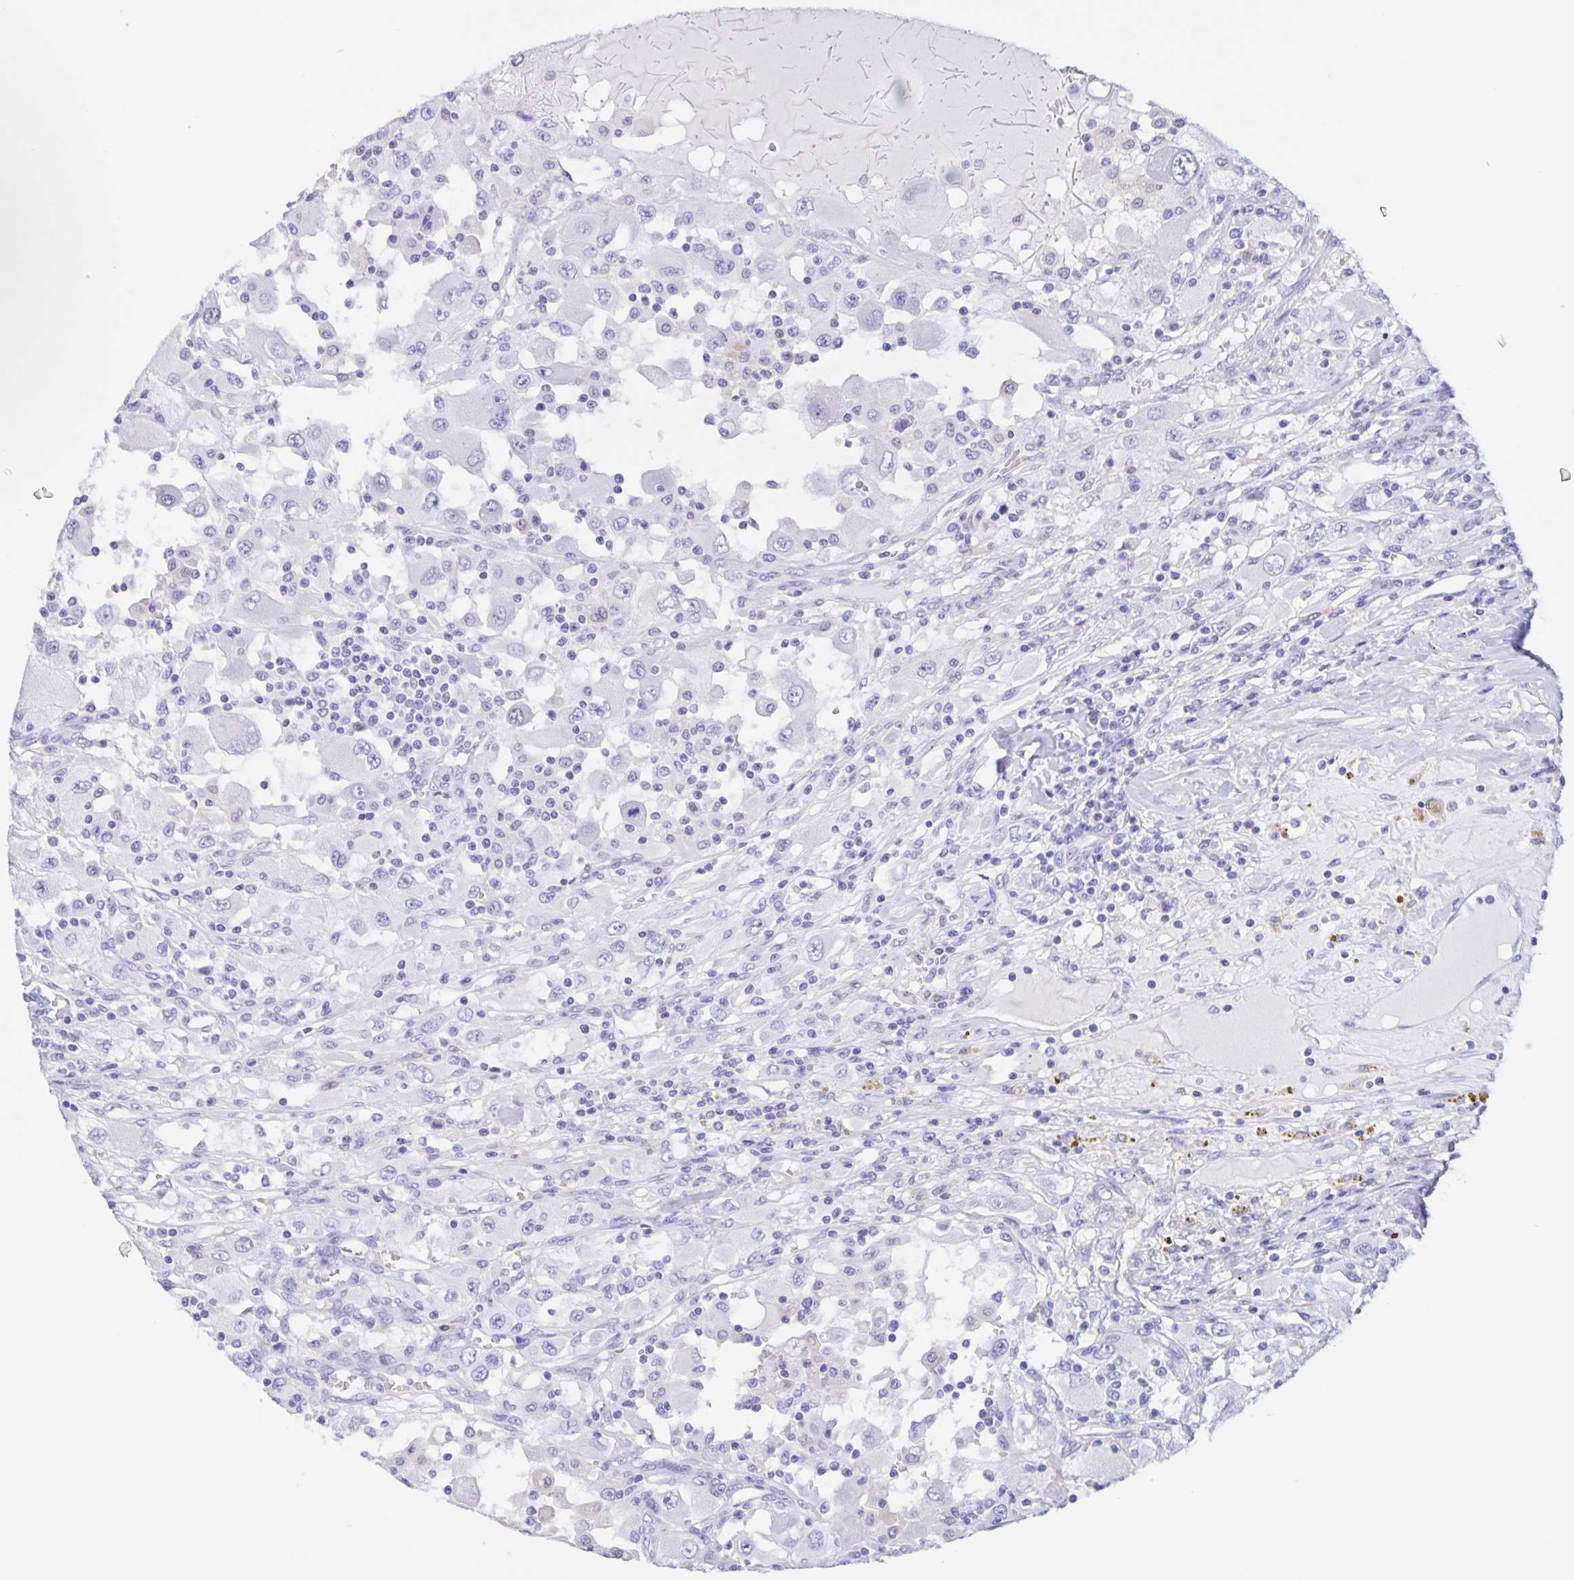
{"staining": {"intensity": "negative", "quantity": "none", "location": "none"}, "tissue": "renal cancer", "cell_type": "Tumor cells", "image_type": "cancer", "snomed": [{"axis": "morphology", "description": "Adenocarcinoma, NOS"}, {"axis": "topography", "description": "Kidney"}], "caption": "The image shows no significant positivity in tumor cells of renal cancer (adenocarcinoma).", "gene": "TGIF2LX", "patient": {"sex": "female", "age": 67}}